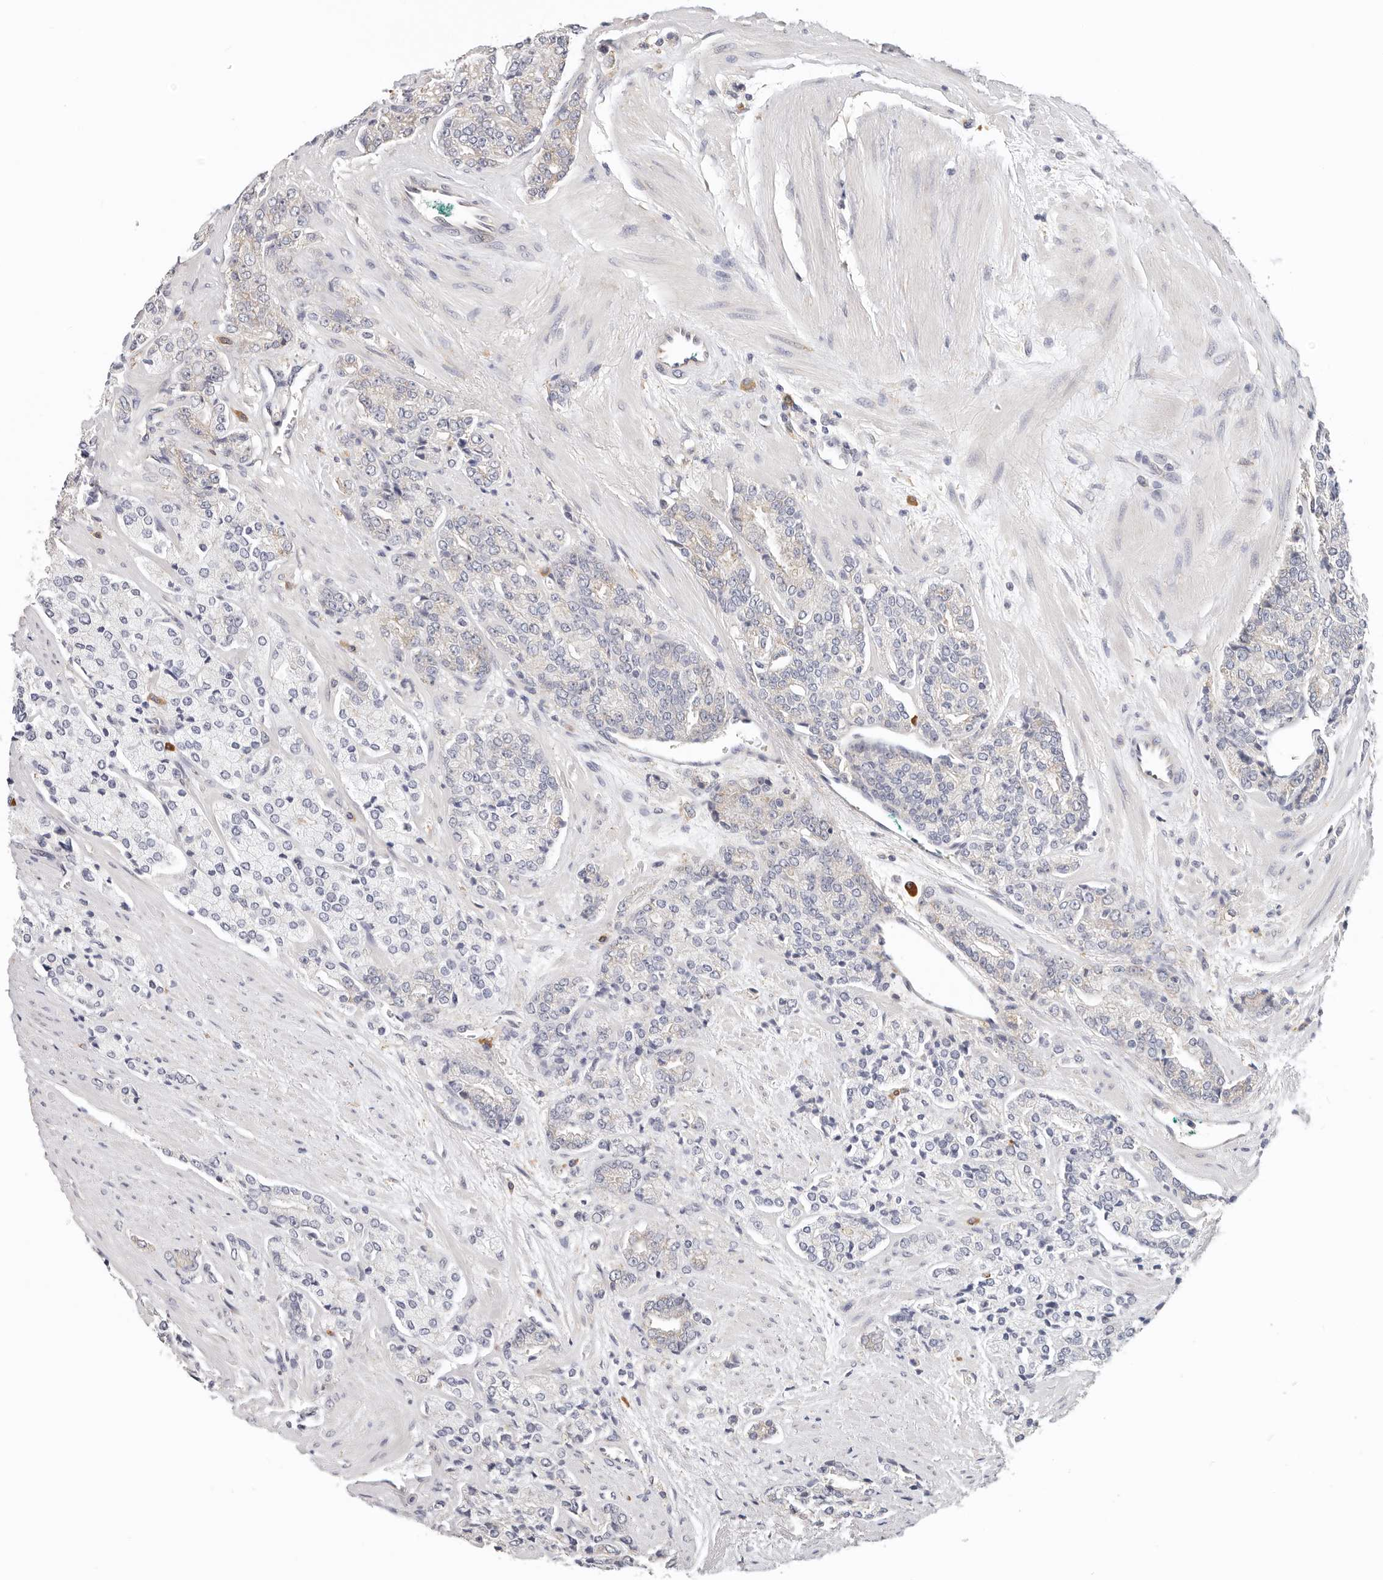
{"staining": {"intensity": "weak", "quantity": "25%-75%", "location": "cytoplasmic/membranous"}, "tissue": "prostate cancer", "cell_type": "Tumor cells", "image_type": "cancer", "snomed": [{"axis": "morphology", "description": "Adenocarcinoma, High grade"}, {"axis": "topography", "description": "Prostate"}], "caption": "A photomicrograph of prostate adenocarcinoma (high-grade) stained for a protein reveals weak cytoplasmic/membranous brown staining in tumor cells. (DAB (3,3'-diaminobenzidine) IHC with brightfield microscopy, high magnification).", "gene": "AFDN", "patient": {"sex": "male", "age": 71}}